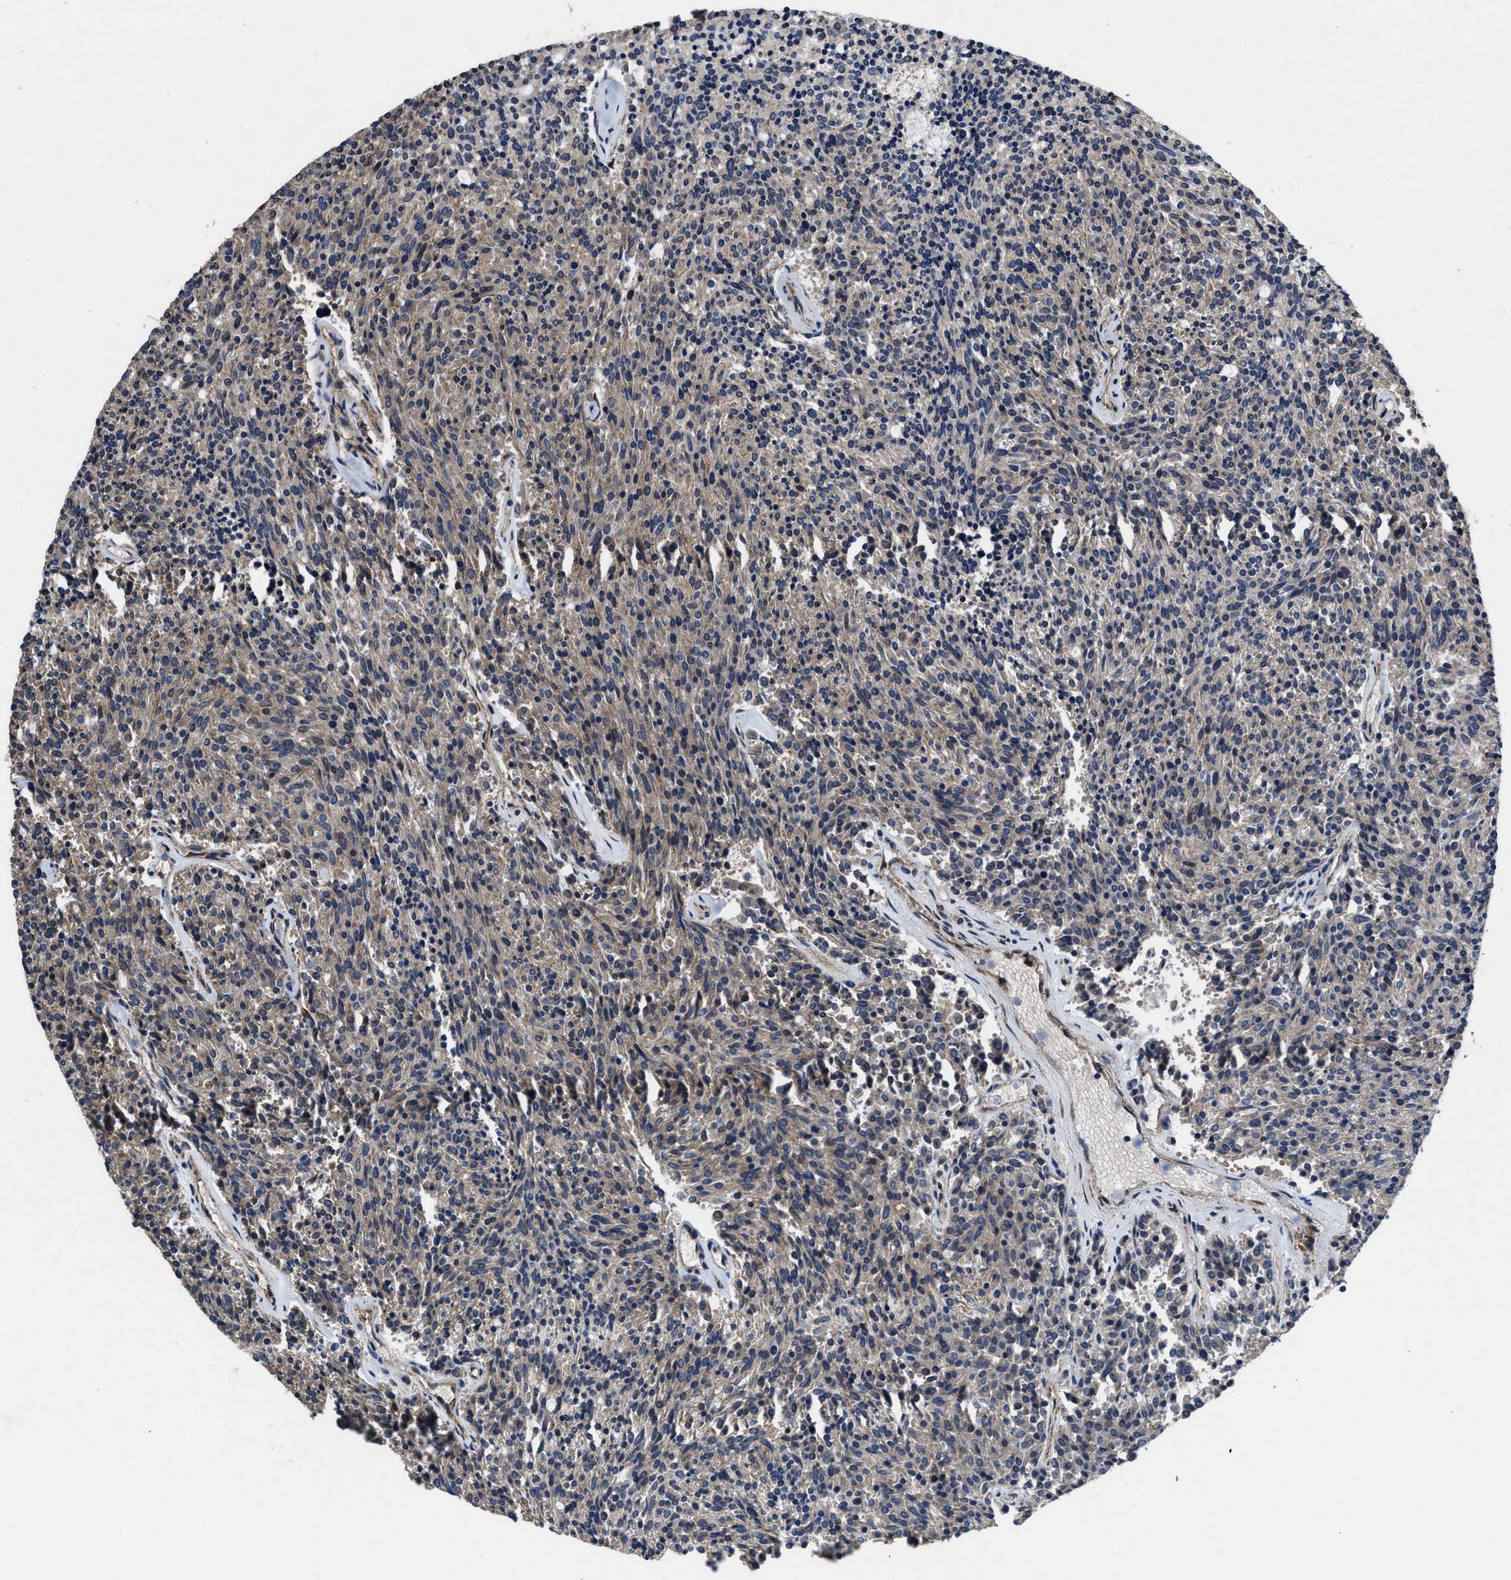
{"staining": {"intensity": "weak", "quantity": "25%-75%", "location": "cytoplasmic/membranous"}, "tissue": "carcinoid", "cell_type": "Tumor cells", "image_type": "cancer", "snomed": [{"axis": "morphology", "description": "Carcinoid, malignant, NOS"}, {"axis": "topography", "description": "Pancreas"}], "caption": "DAB immunohistochemical staining of human carcinoid (malignant) reveals weak cytoplasmic/membranous protein expression in about 25%-75% of tumor cells. Using DAB (3,3'-diaminobenzidine) (brown) and hematoxylin (blue) stains, captured at high magnification using brightfield microscopy.", "gene": "IDNK", "patient": {"sex": "female", "age": 54}}